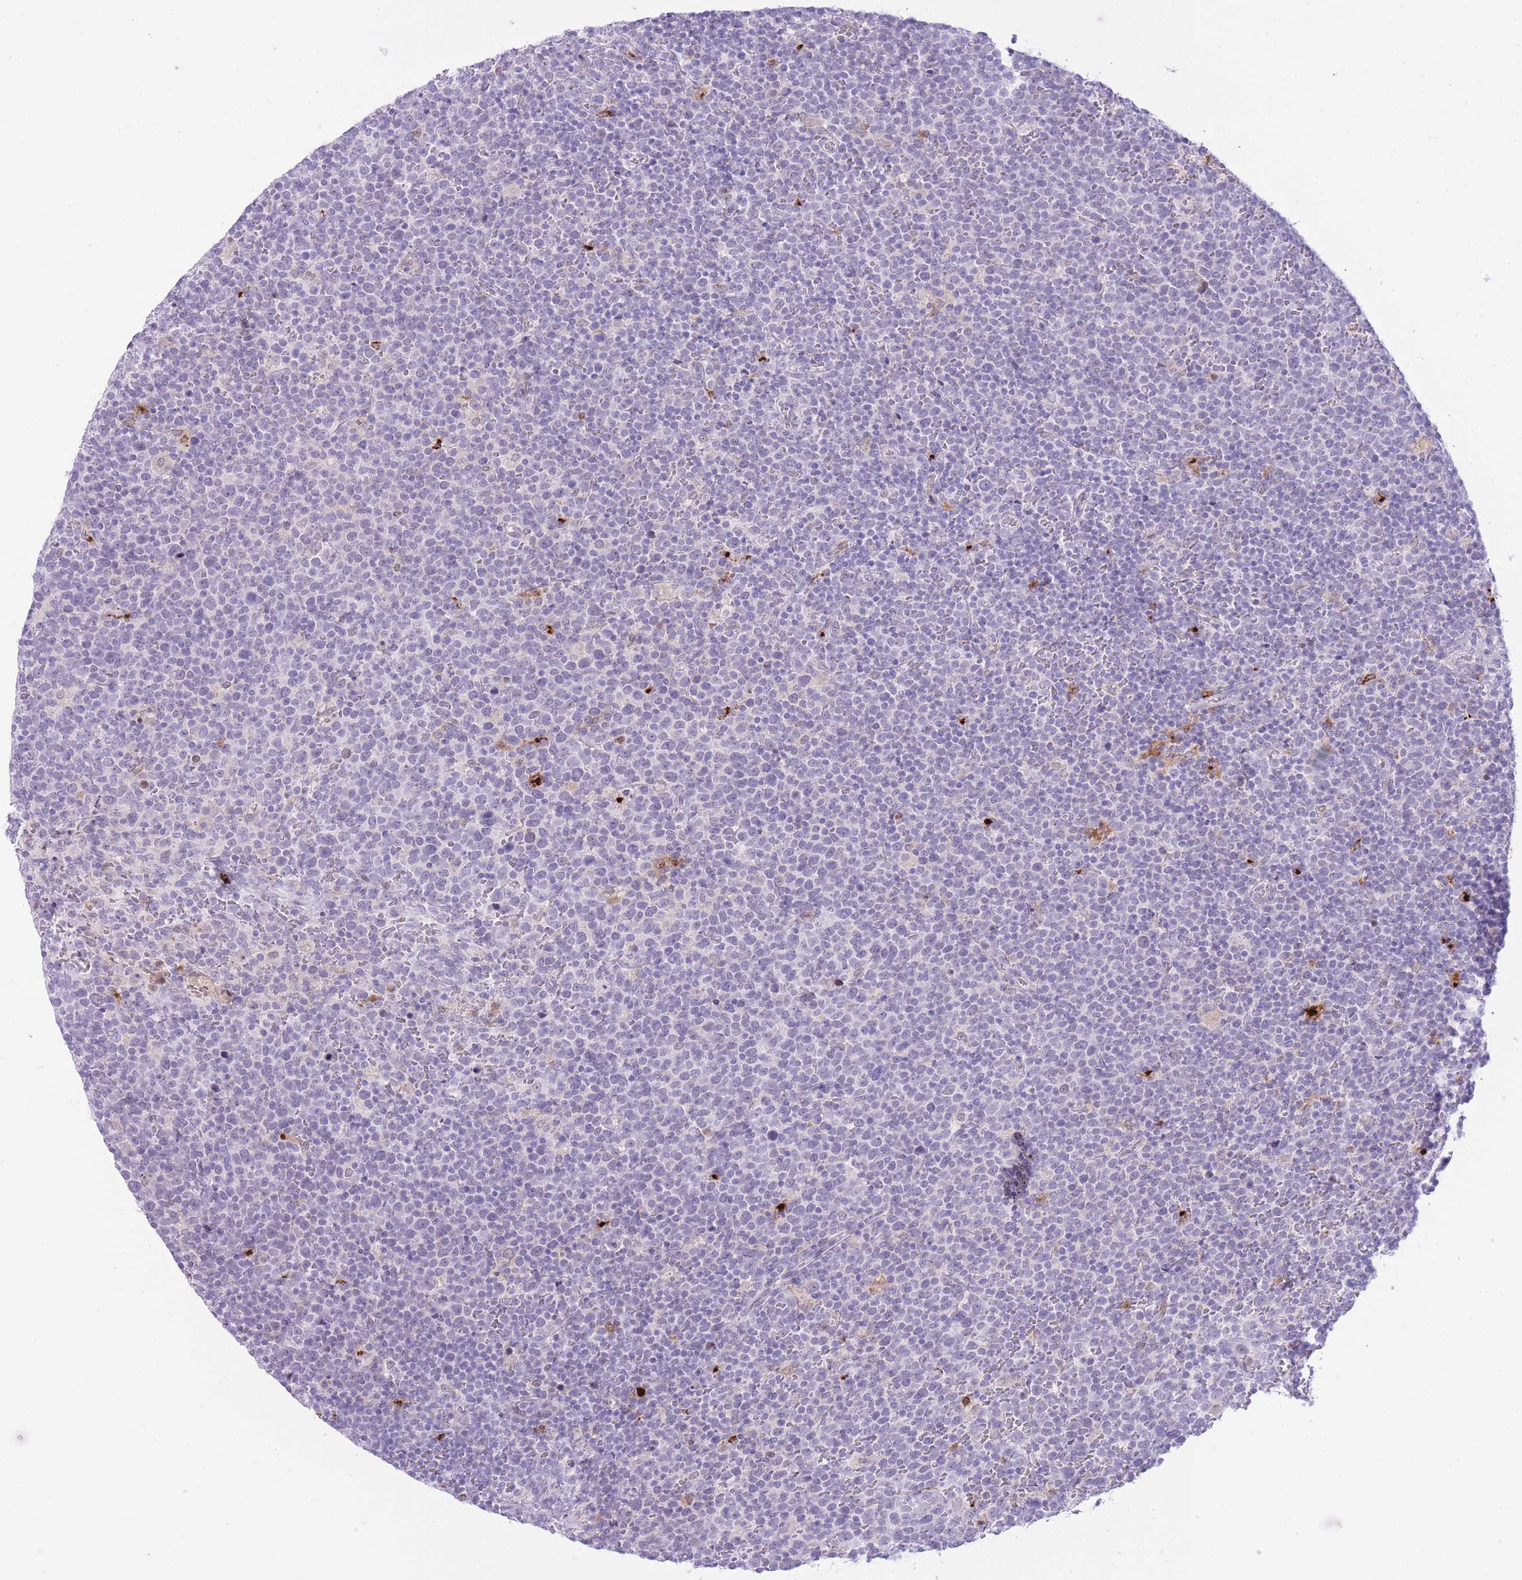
{"staining": {"intensity": "negative", "quantity": "none", "location": "none"}, "tissue": "lymphoma", "cell_type": "Tumor cells", "image_type": "cancer", "snomed": [{"axis": "morphology", "description": "Malignant lymphoma, non-Hodgkin's type, High grade"}, {"axis": "topography", "description": "Lymph node"}], "caption": "High power microscopy micrograph of an immunohistochemistry micrograph of lymphoma, revealing no significant staining in tumor cells.", "gene": "MEIS3", "patient": {"sex": "male", "age": 61}}